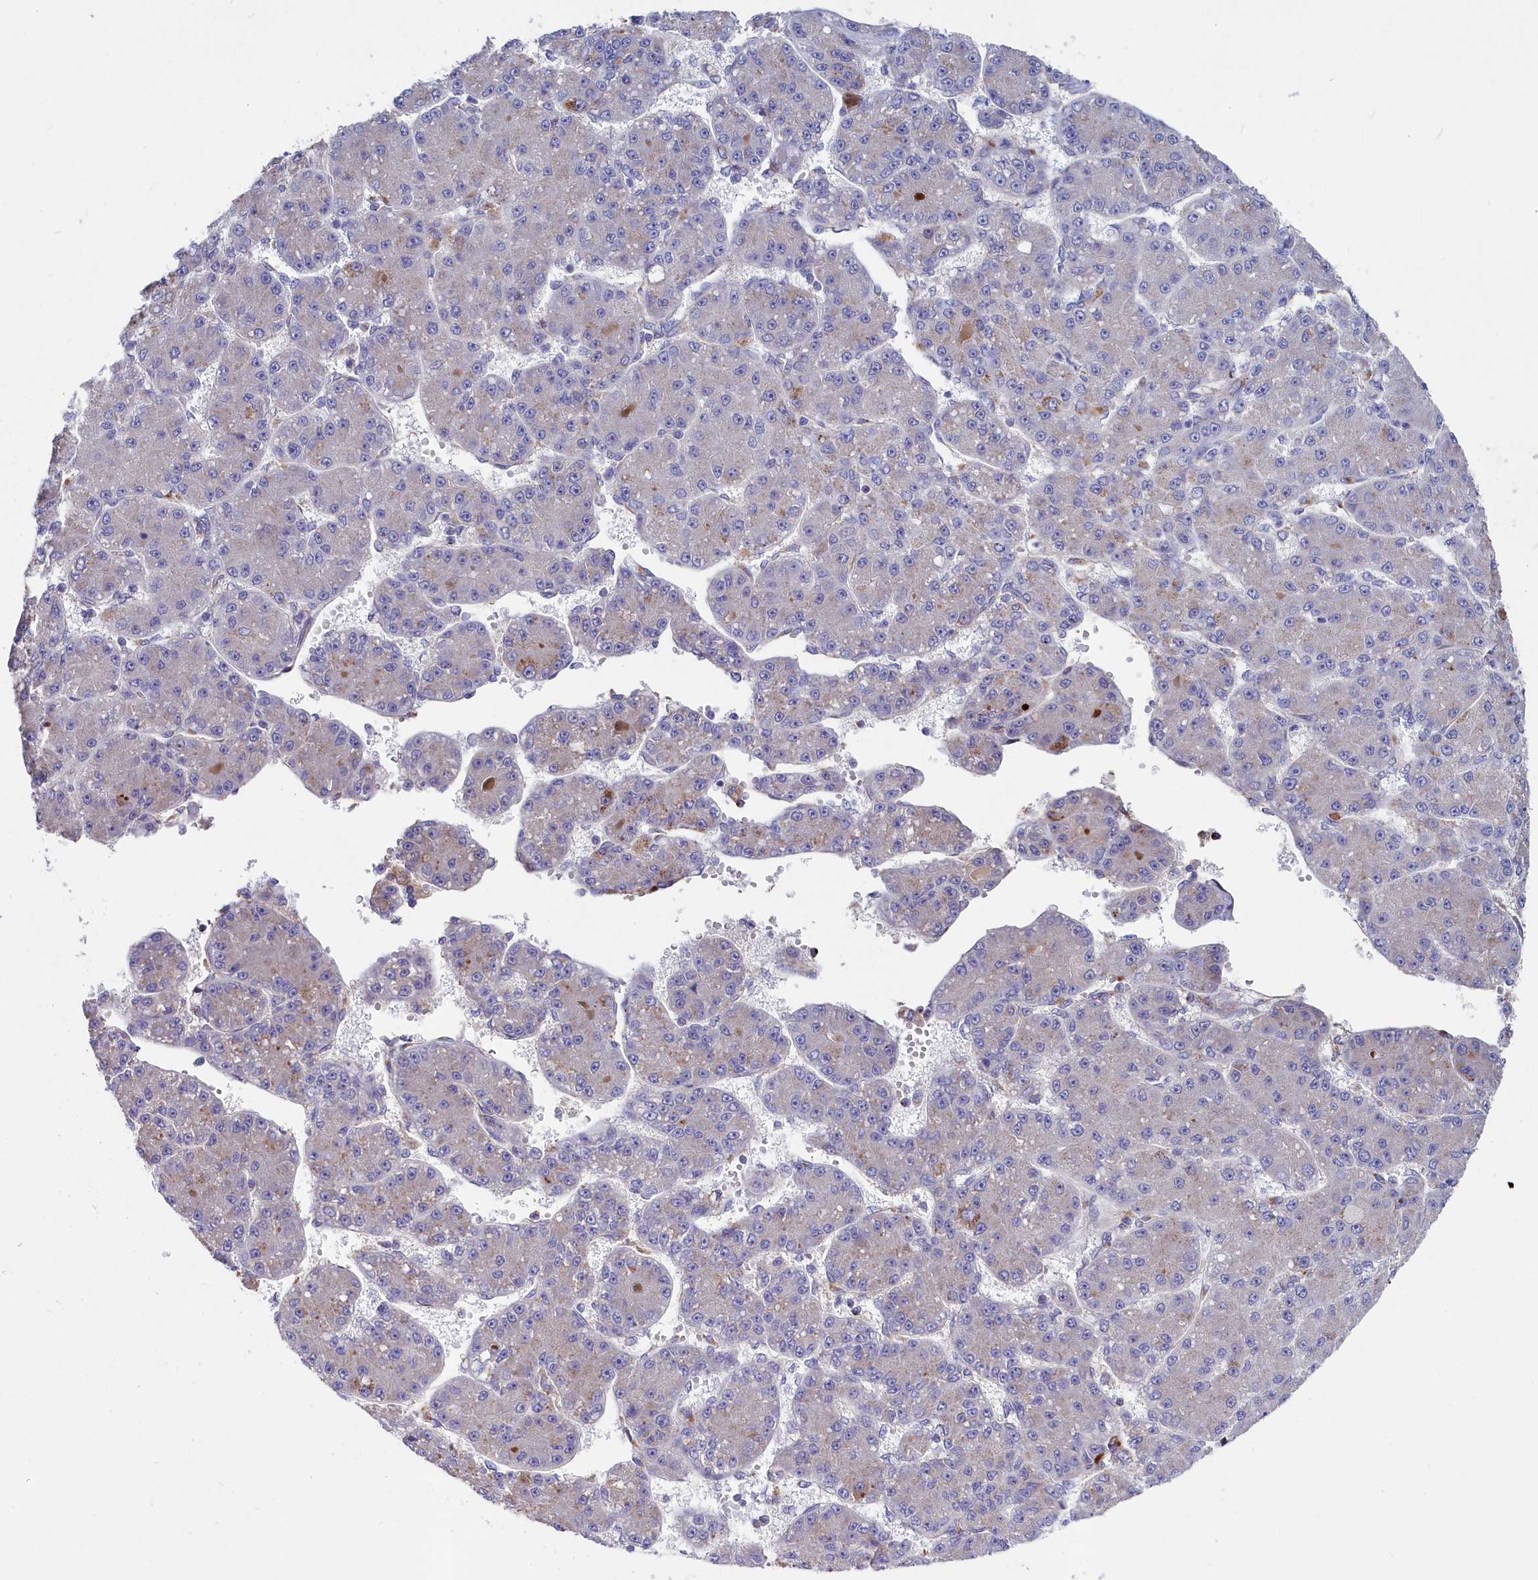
{"staining": {"intensity": "negative", "quantity": "none", "location": "none"}, "tissue": "liver cancer", "cell_type": "Tumor cells", "image_type": "cancer", "snomed": [{"axis": "morphology", "description": "Carcinoma, Hepatocellular, NOS"}, {"axis": "topography", "description": "Liver"}], "caption": "Immunohistochemistry image of neoplastic tissue: liver cancer (hepatocellular carcinoma) stained with DAB (3,3'-diaminobenzidine) displays no significant protein staining in tumor cells.", "gene": "GPR108", "patient": {"sex": "male", "age": 67}}